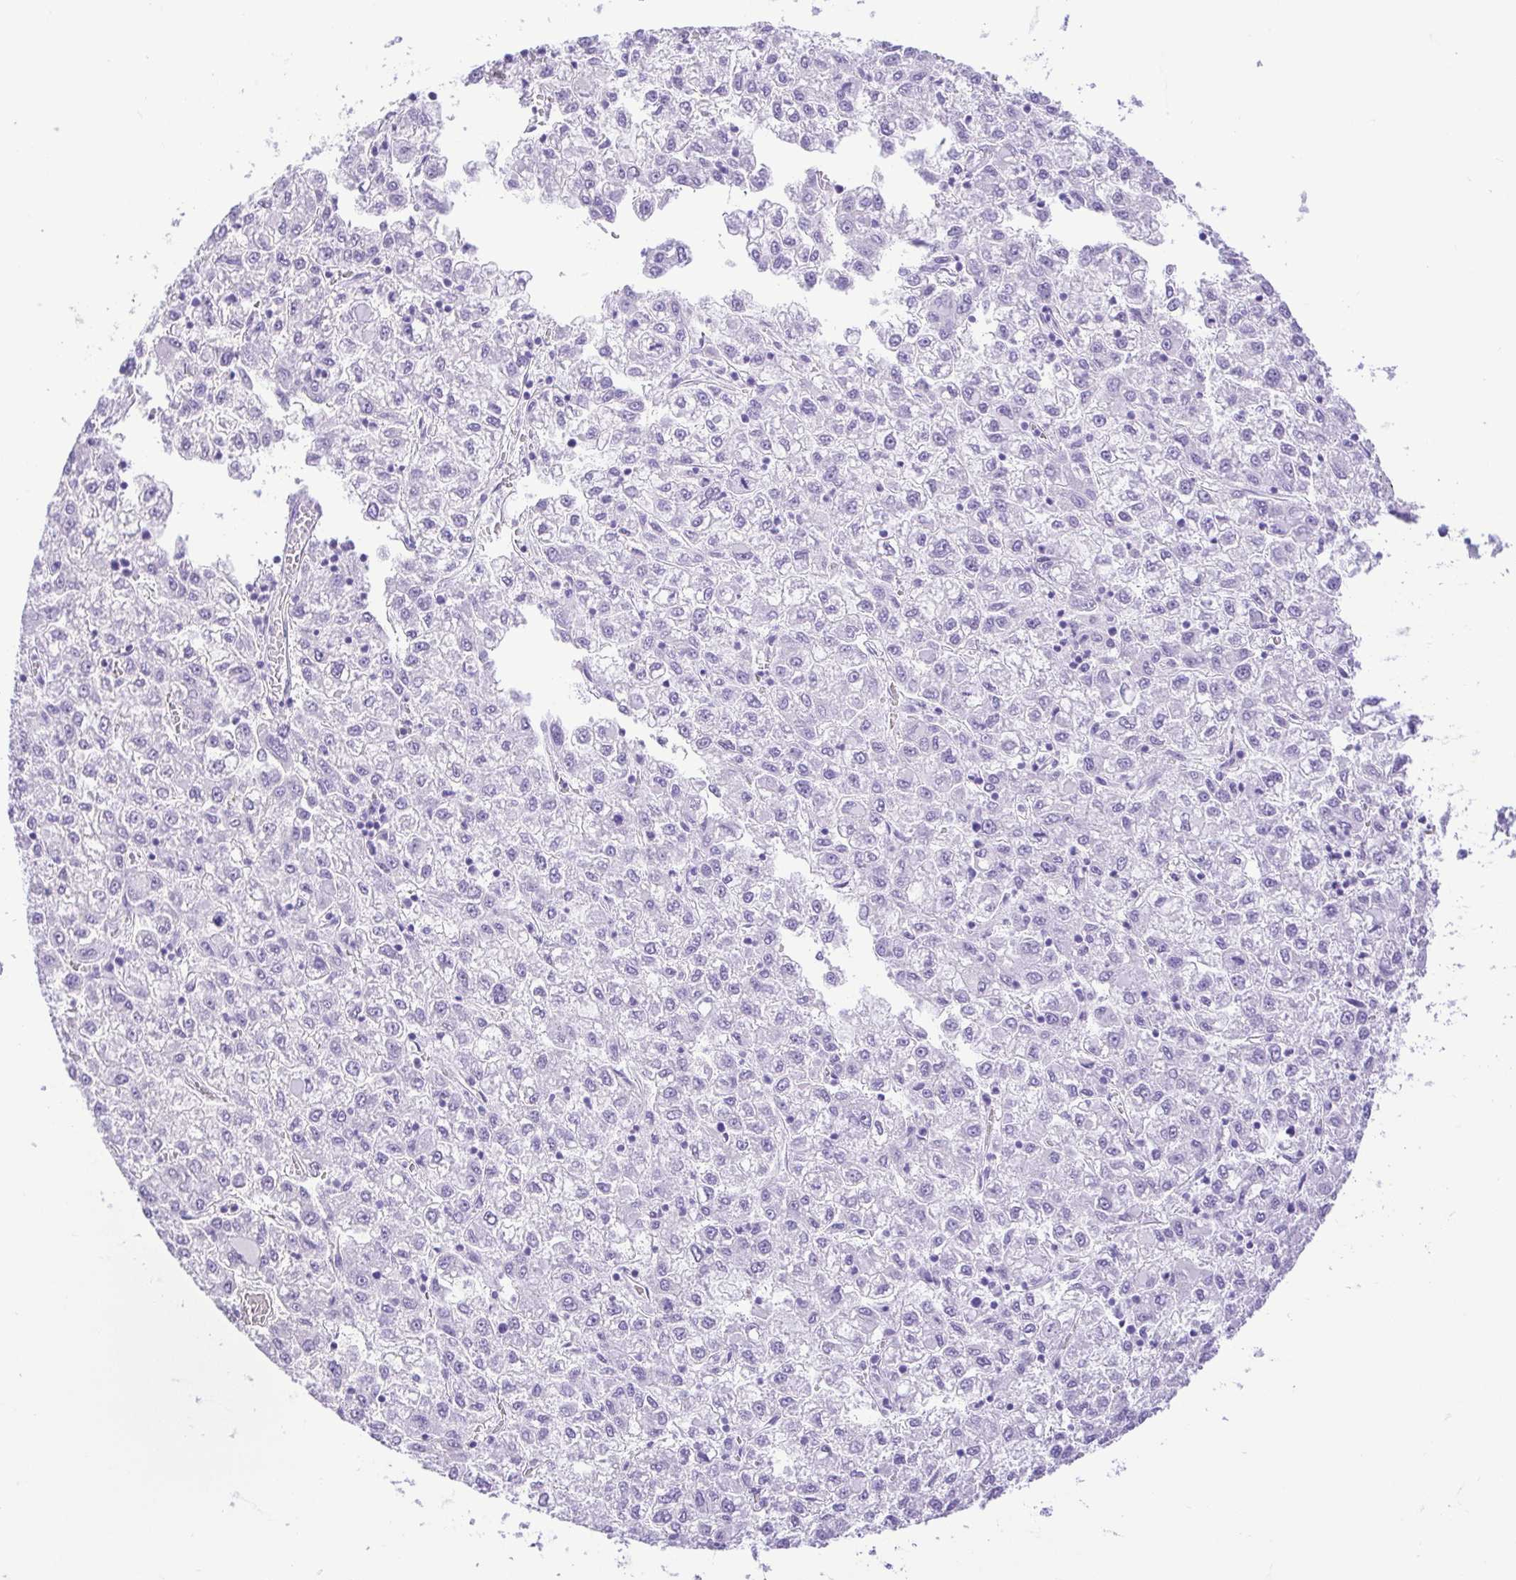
{"staining": {"intensity": "negative", "quantity": "none", "location": "none"}, "tissue": "liver cancer", "cell_type": "Tumor cells", "image_type": "cancer", "snomed": [{"axis": "morphology", "description": "Carcinoma, Hepatocellular, NOS"}, {"axis": "topography", "description": "Liver"}], "caption": "DAB (3,3'-diaminobenzidine) immunohistochemical staining of hepatocellular carcinoma (liver) demonstrates no significant staining in tumor cells.", "gene": "CDSN", "patient": {"sex": "male", "age": 40}}